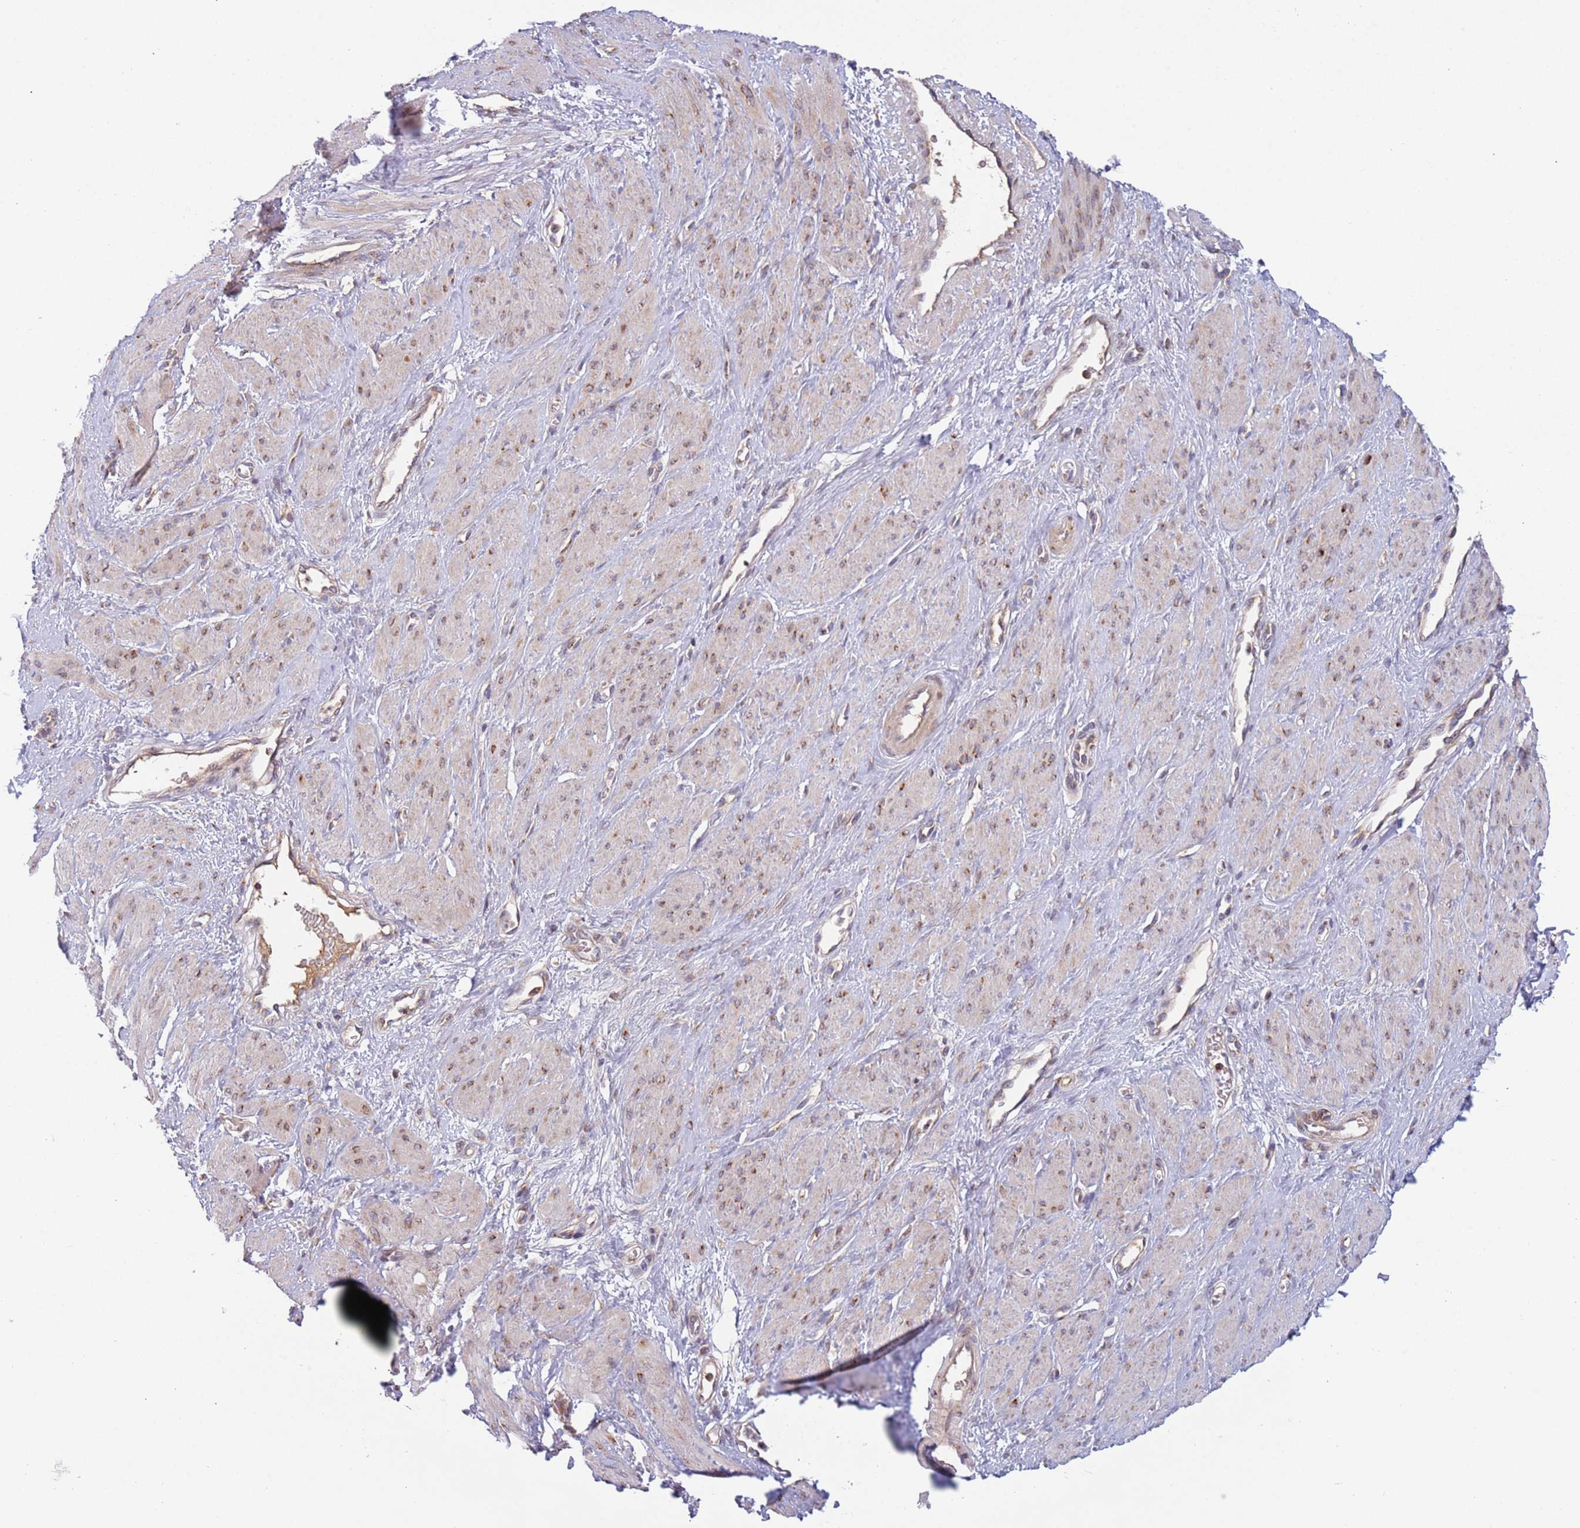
{"staining": {"intensity": "weak", "quantity": "25%-75%", "location": "cytoplasmic/membranous"}, "tissue": "smooth muscle", "cell_type": "Smooth muscle cells", "image_type": "normal", "snomed": [{"axis": "morphology", "description": "Normal tissue, NOS"}, {"axis": "topography", "description": "Smooth muscle"}, {"axis": "topography", "description": "Uterus"}], "caption": "Human smooth muscle stained for a protein (brown) displays weak cytoplasmic/membranous positive staining in about 25%-75% of smooth muscle cells.", "gene": "BTBD7", "patient": {"sex": "female", "age": 39}}